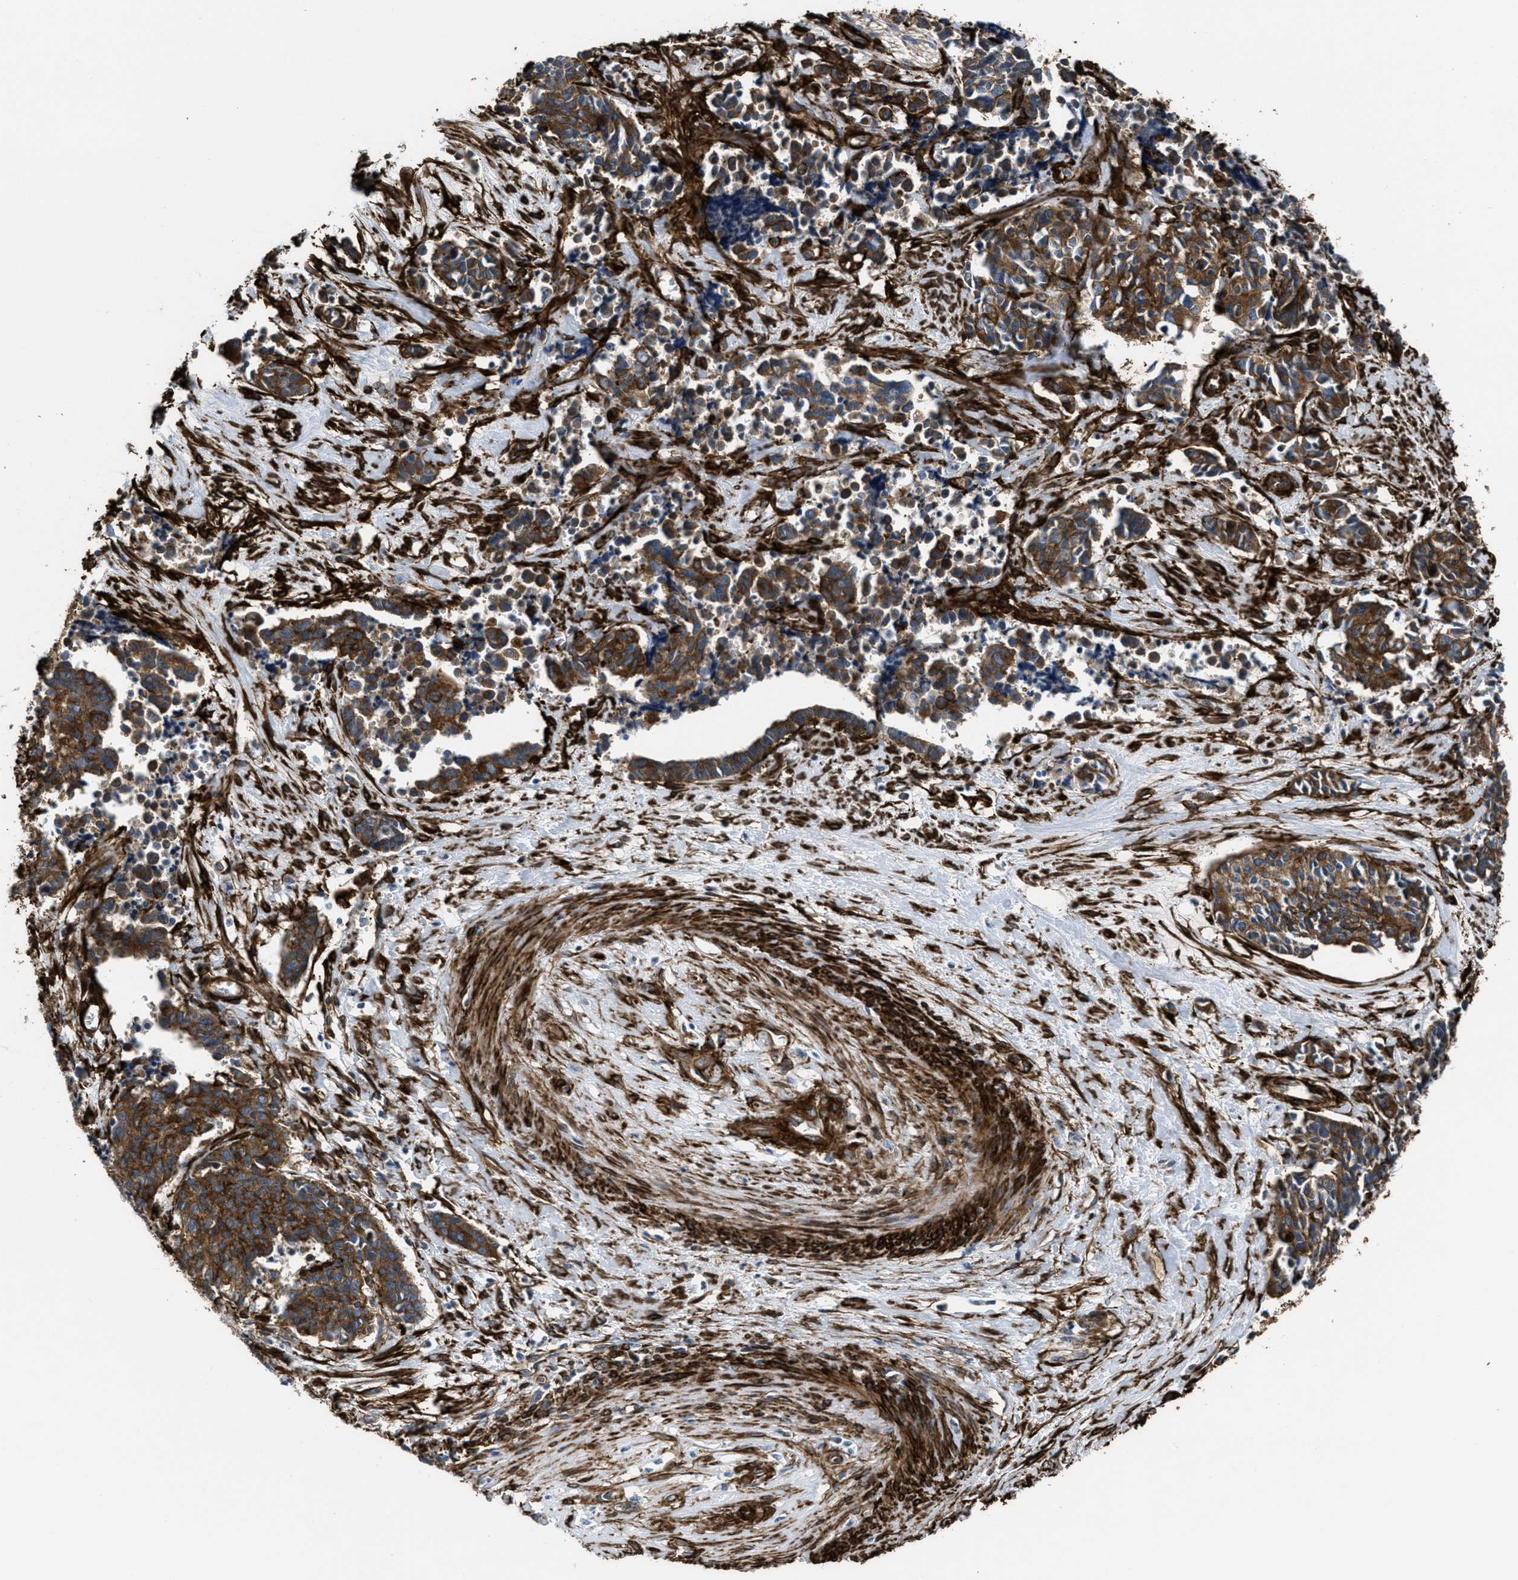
{"staining": {"intensity": "strong", "quantity": ">75%", "location": "cytoplasmic/membranous"}, "tissue": "cervical cancer", "cell_type": "Tumor cells", "image_type": "cancer", "snomed": [{"axis": "morphology", "description": "Squamous cell carcinoma, NOS"}, {"axis": "topography", "description": "Cervix"}], "caption": "IHC of human cervical cancer shows high levels of strong cytoplasmic/membranous staining in about >75% of tumor cells. (DAB (3,3'-diaminobenzidine) = brown stain, brightfield microscopy at high magnification).", "gene": "CALD1", "patient": {"sex": "female", "age": 35}}